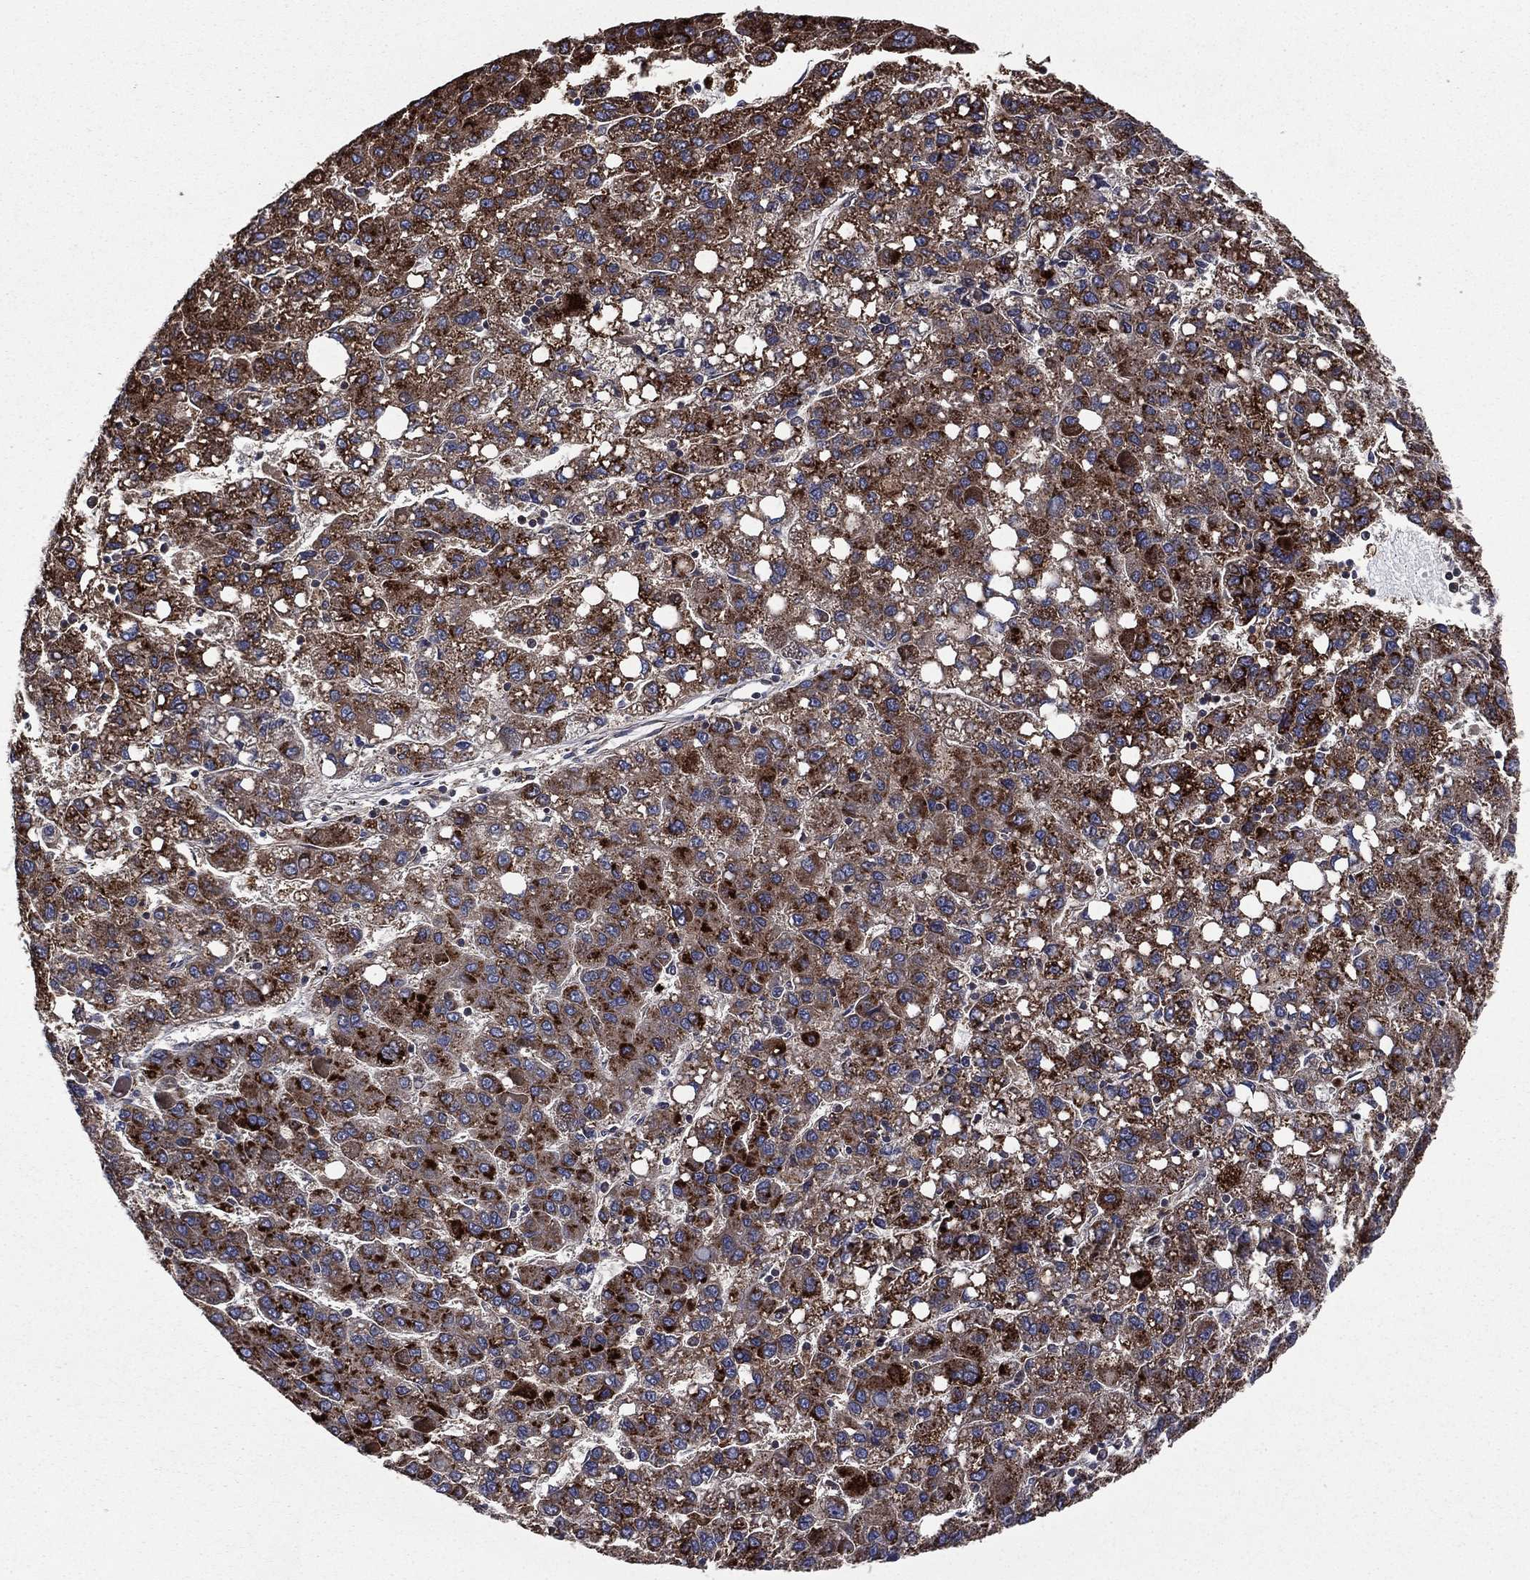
{"staining": {"intensity": "strong", "quantity": ">75%", "location": "cytoplasmic/membranous"}, "tissue": "liver cancer", "cell_type": "Tumor cells", "image_type": "cancer", "snomed": [{"axis": "morphology", "description": "Carcinoma, Hepatocellular, NOS"}, {"axis": "topography", "description": "Liver"}], "caption": "Liver cancer (hepatocellular carcinoma) stained for a protein reveals strong cytoplasmic/membranous positivity in tumor cells. (DAB IHC with brightfield microscopy, high magnification).", "gene": "C2orf76", "patient": {"sex": "female", "age": 82}}